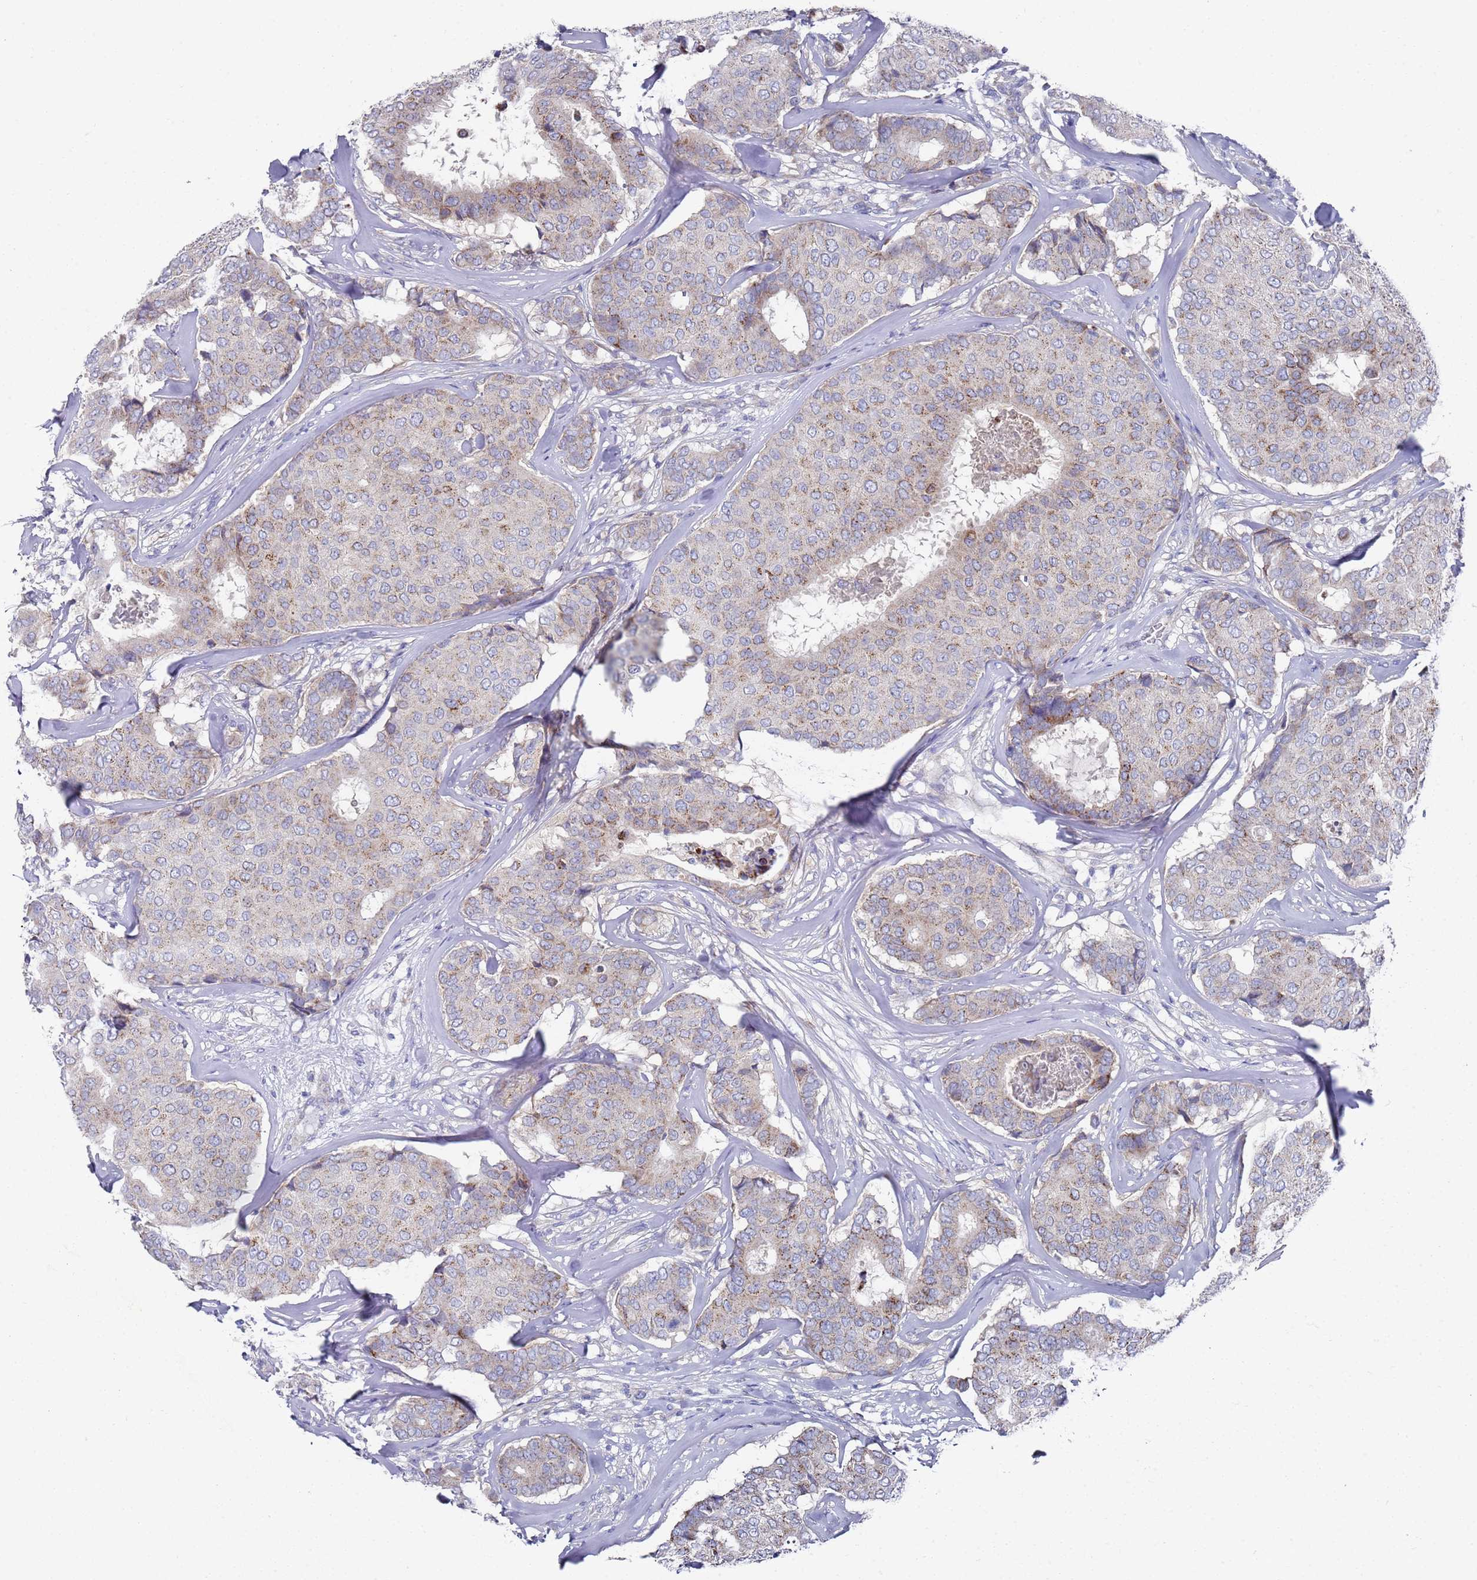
{"staining": {"intensity": "moderate", "quantity": "25%-75%", "location": "cytoplasmic/membranous"}, "tissue": "breast cancer", "cell_type": "Tumor cells", "image_type": "cancer", "snomed": [{"axis": "morphology", "description": "Duct carcinoma"}, {"axis": "topography", "description": "Breast"}], "caption": "This image exhibits breast intraductal carcinoma stained with immunohistochemistry (IHC) to label a protein in brown. The cytoplasmic/membranous of tumor cells show moderate positivity for the protein. Nuclei are counter-stained blue.", "gene": "NPEPPS", "patient": {"sex": "female", "age": 75}}